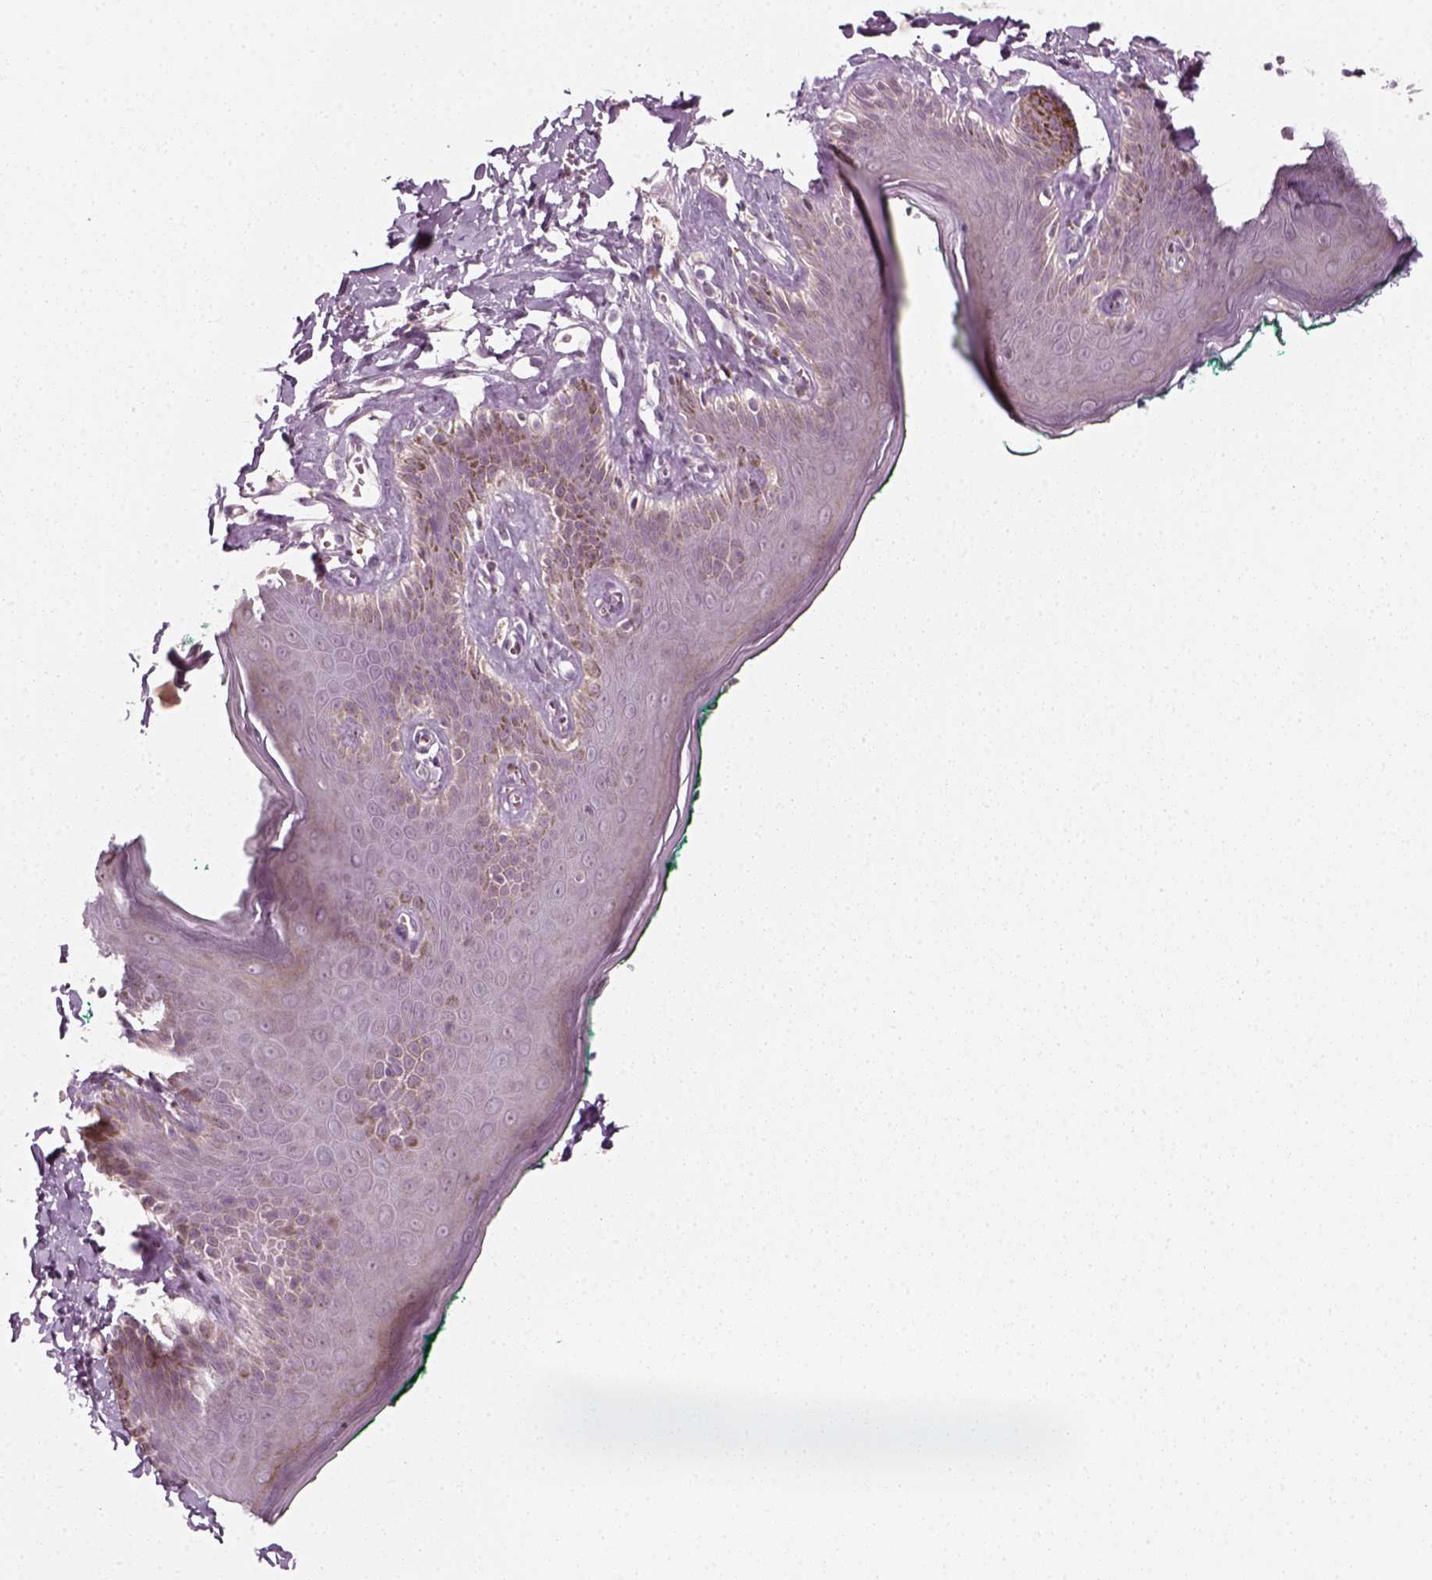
{"staining": {"intensity": "negative", "quantity": "none", "location": "none"}, "tissue": "skin", "cell_type": "Epidermal cells", "image_type": "normal", "snomed": [{"axis": "morphology", "description": "Normal tissue, NOS"}, {"axis": "topography", "description": "Vulva"}, {"axis": "topography", "description": "Peripheral nerve tissue"}], "caption": "The photomicrograph shows no significant positivity in epidermal cells of skin.", "gene": "MLIP", "patient": {"sex": "female", "age": 66}}